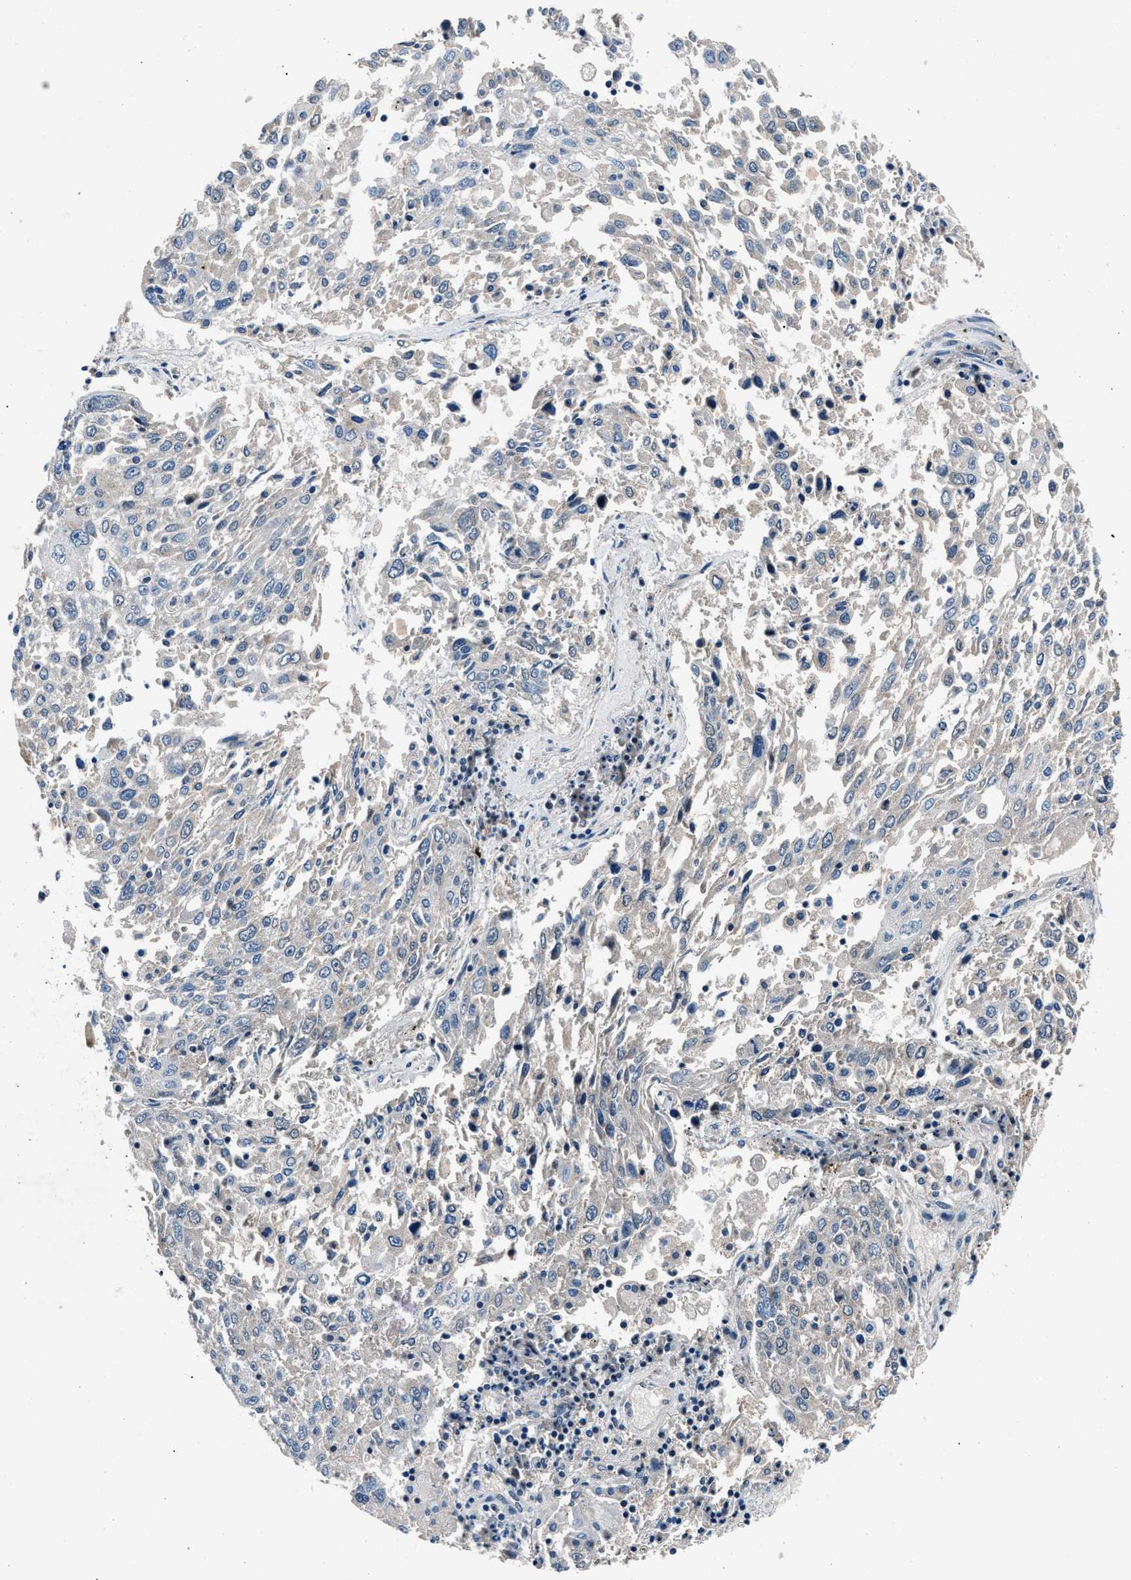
{"staining": {"intensity": "negative", "quantity": "none", "location": "none"}, "tissue": "lung cancer", "cell_type": "Tumor cells", "image_type": "cancer", "snomed": [{"axis": "morphology", "description": "Squamous cell carcinoma, NOS"}, {"axis": "topography", "description": "Lung"}], "caption": "A high-resolution photomicrograph shows immunohistochemistry staining of lung cancer (squamous cell carcinoma), which demonstrates no significant expression in tumor cells. (Stains: DAB immunohistochemistry with hematoxylin counter stain, Microscopy: brightfield microscopy at high magnification).", "gene": "DENND6B", "patient": {"sex": "male", "age": 65}}